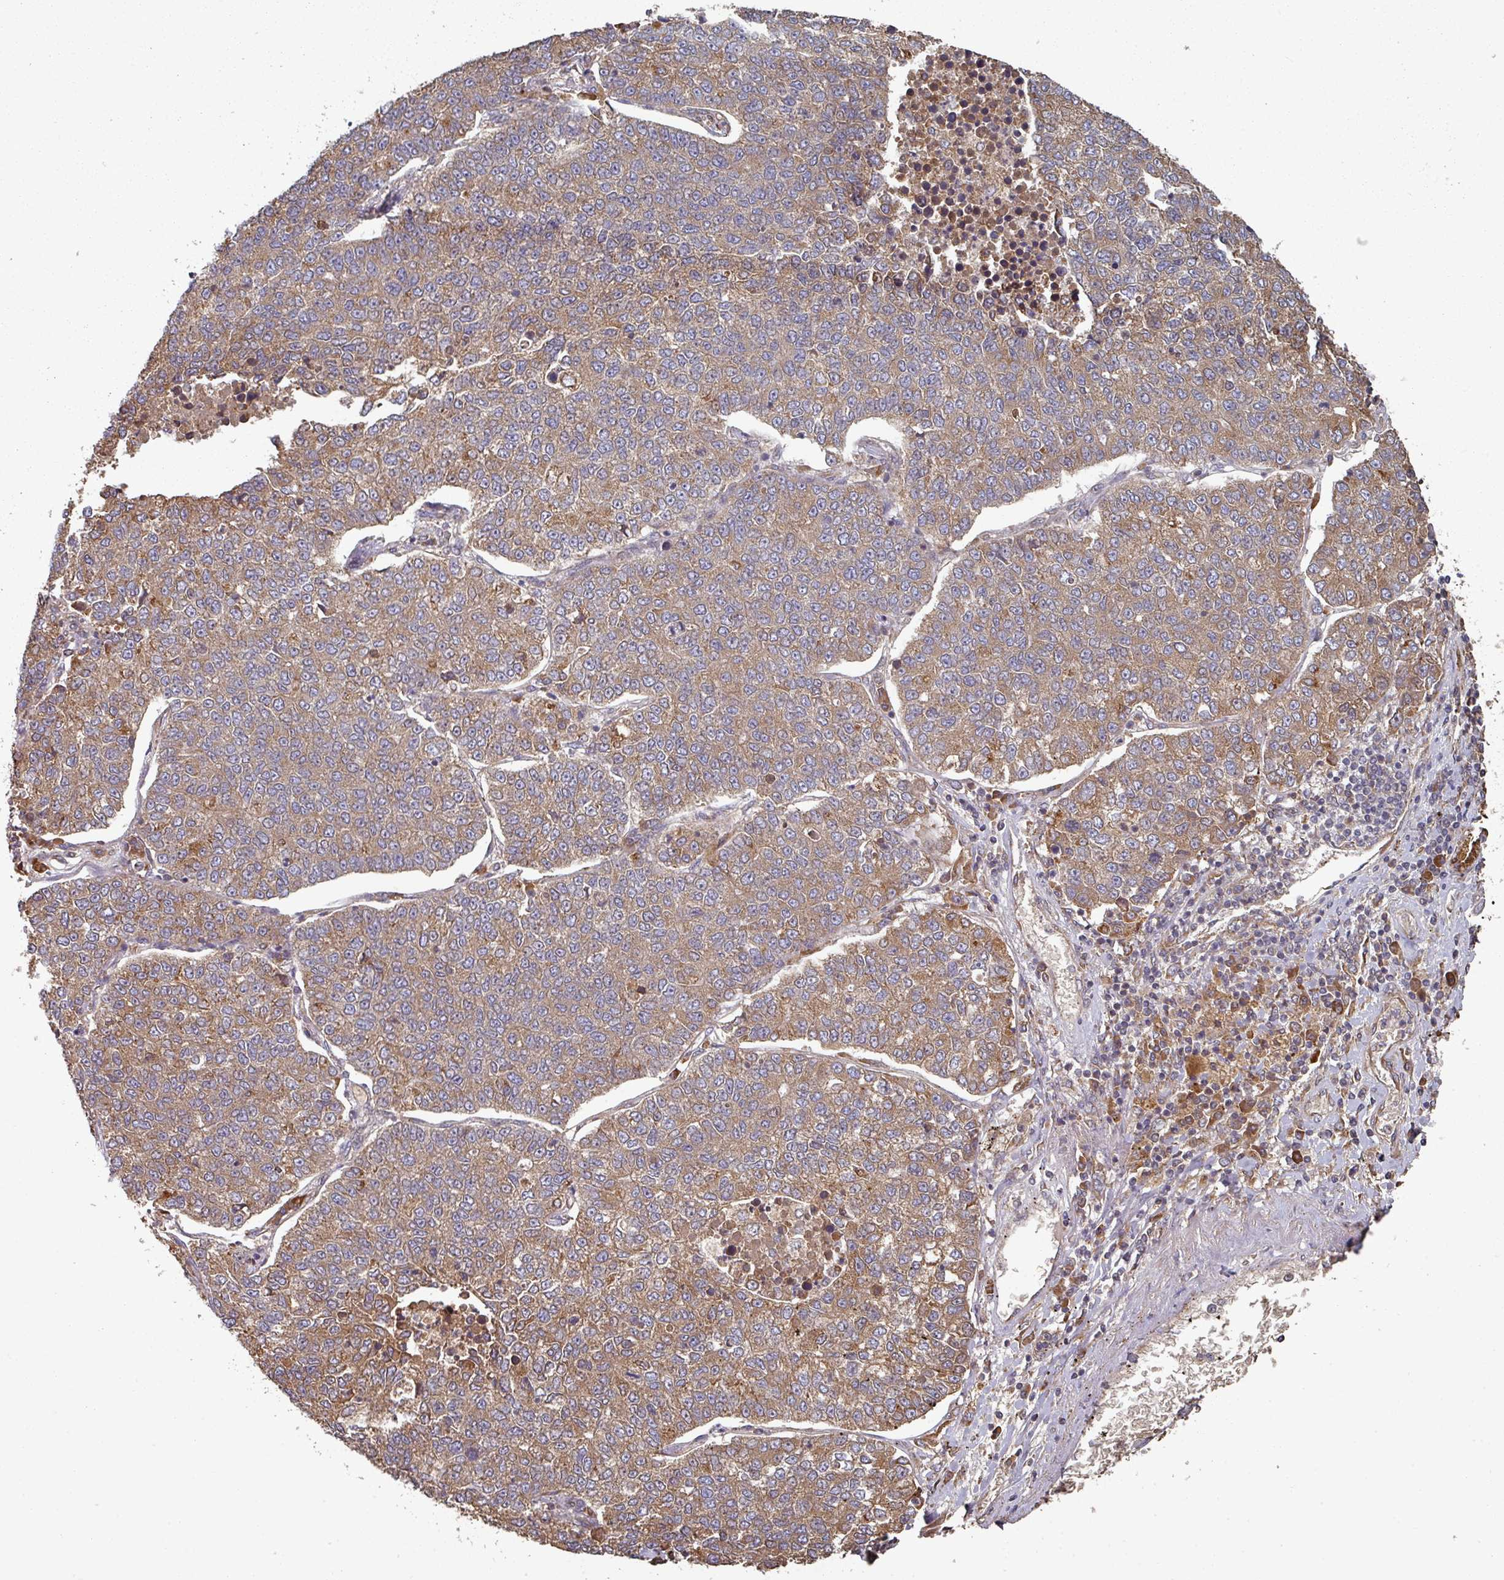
{"staining": {"intensity": "moderate", "quantity": ">75%", "location": "cytoplasmic/membranous"}, "tissue": "lung cancer", "cell_type": "Tumor cells", "image_type": "cancer", "snomed": [{"axis": "morphology", "description": "Adenocarcinoma, NOS"}, {"axis": "topography", "description": "Lung"}], "caption": "Immunohistochemistry (IHC) photomicrograph of neoplastic tissue: human lung cancer (adenocarcinoma) stained using immunohistochemistry shows medium levels of moderate protein expression localized specifically in the cytoplasmic/membranous of tumor cells, appearing as a cytoplasmic/membranous brown color.", "gene": "EDEM2", "patient": {"sex": "male", "age": 49}}